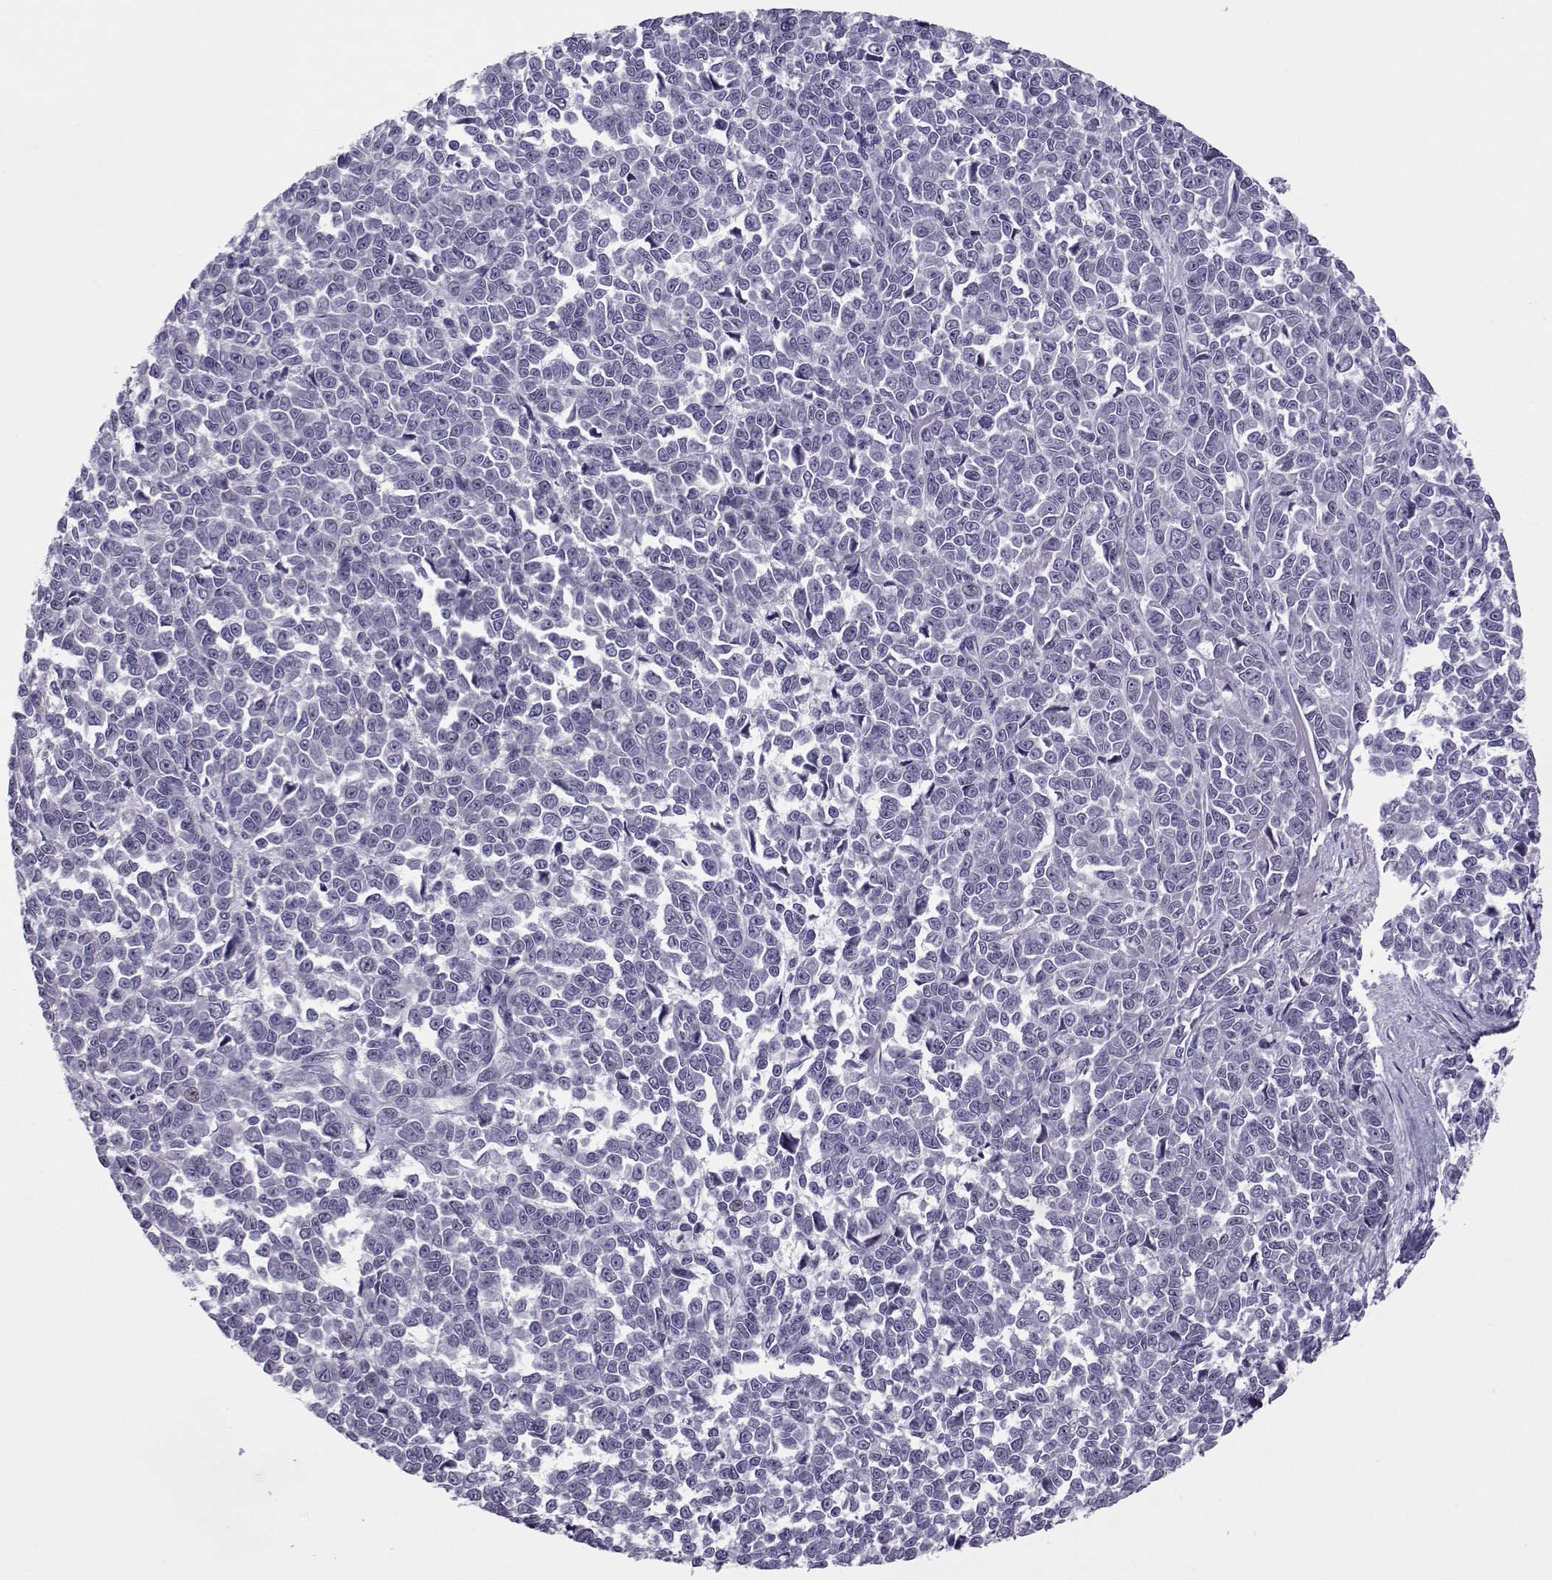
{"staining": {"intensity": "negative", "quantity": "none", "location": "none"}, "tissue": "melanoma", "cell_type": "Tumor cells", "image_type": "cancer", "snomed": [{"axis": "morphology", "description": "Malignant melanoma, NOS"}, {"axis": "topography", "description": "Skin"}], "caption": "A micrograph of melanoma stained for a protein exhibits no brown staining in tumor cells. The staining is performed using DAB (3,3'-diaminobenzidine) brown chromogen with nuclei counter-stained in using hematoxylin.", "gene": "ASRGL1", "patient": {"sex": "female", "age": 95}}